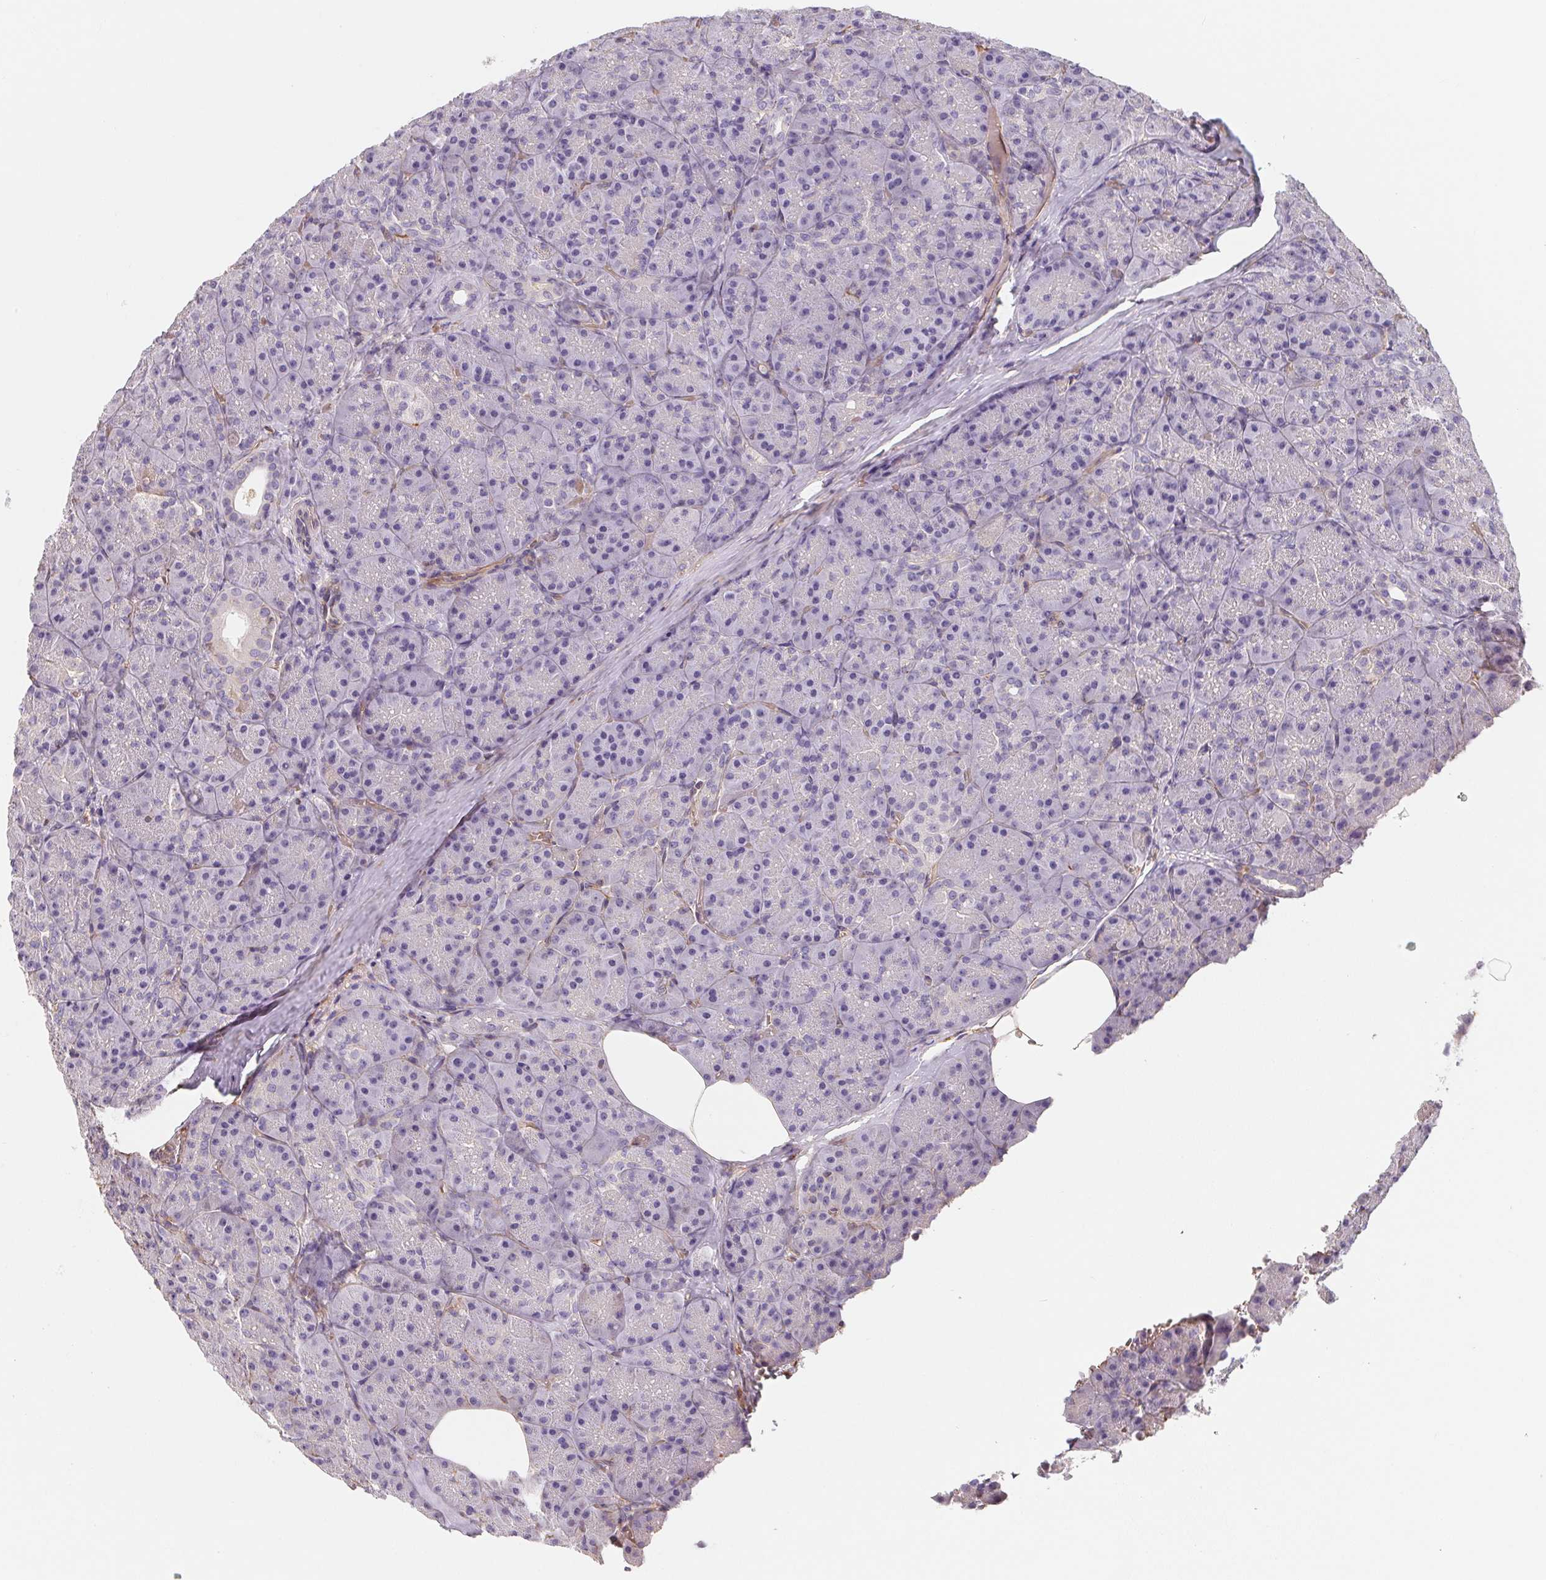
{"staining": {"intensity": "negative", "quantity": "none", "location": "none"}, "tissue": "pancreas", "cell_type": "Exocrine glandular cells", "image_type": "normal", "snomed": [{"axis": "morphology", "description": "Normal tissue, NOS"}, {"axis": "topography", "description": "Pancreas"}], "caption": "The immunohistochemistry (IHC) photomicrograph has no significant staining in exocrine glandular cells of pancreas.", "gene": "TBKBP1", "patient": {"sex": "male", "age": 57}}